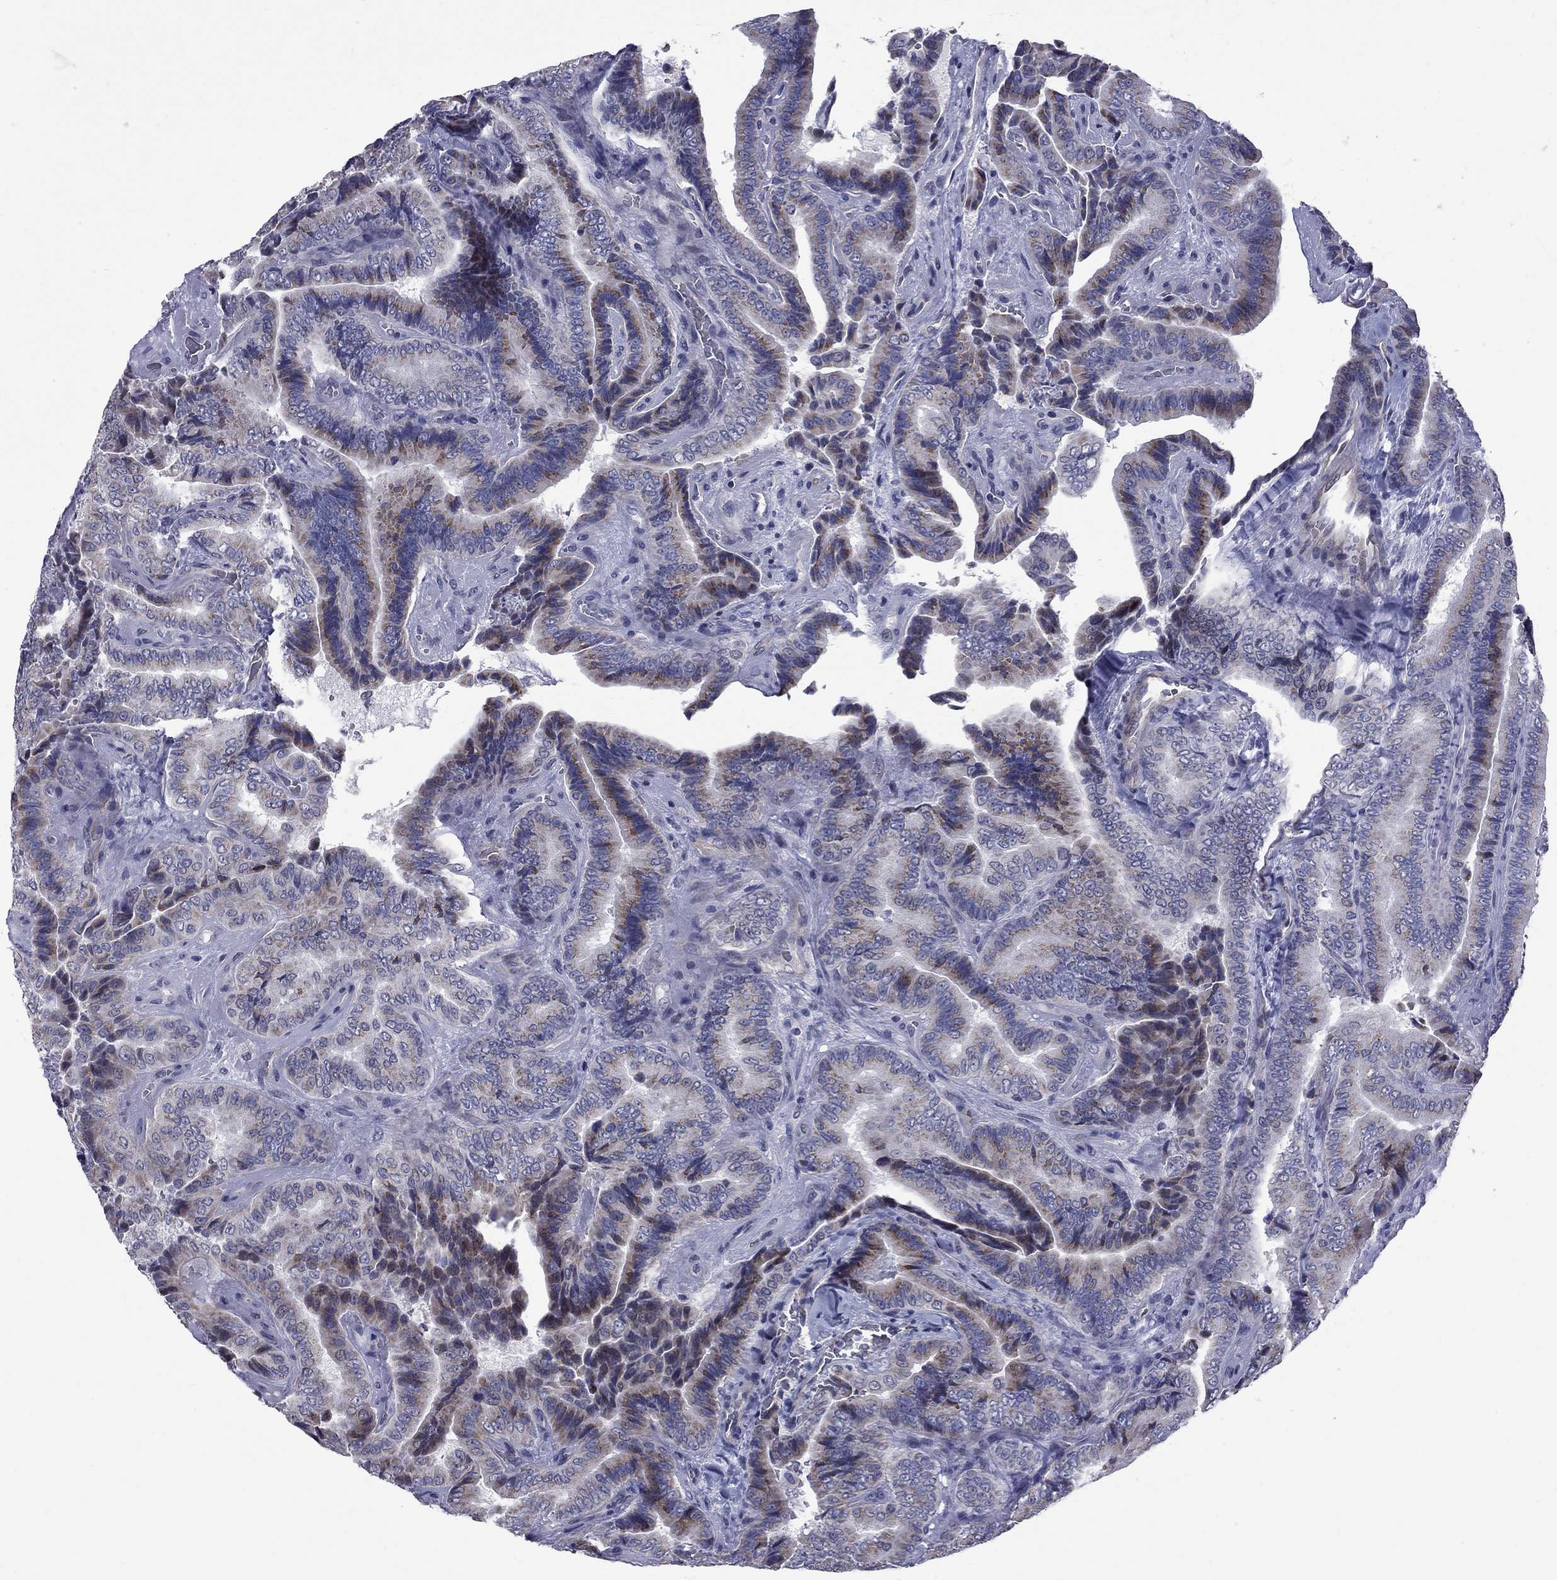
{"staining": {"intensity": "moderate", "quantity": ">75%", "location": "cytoplasmic/membranous"}, "tissue": "thyroid cancer", "cell_type": "Tumor cells", "image_type": "cancer", "snomed": [{"axis": "morphology", "description": "Papillary adenocarcinoma, NOS"}, {"axis": "topography", "description": "Thyroid gland"}], "caption": "Approximately >75% of tumor cells in human thyroid cancer (papillary adenocarcinoma) exhibit moderate cytoplasmic/membranous protein staining as visualized by brown immunohistochemical staining.", "gene": "HTR4", "patient": {"sex": "male", "age": 61}}